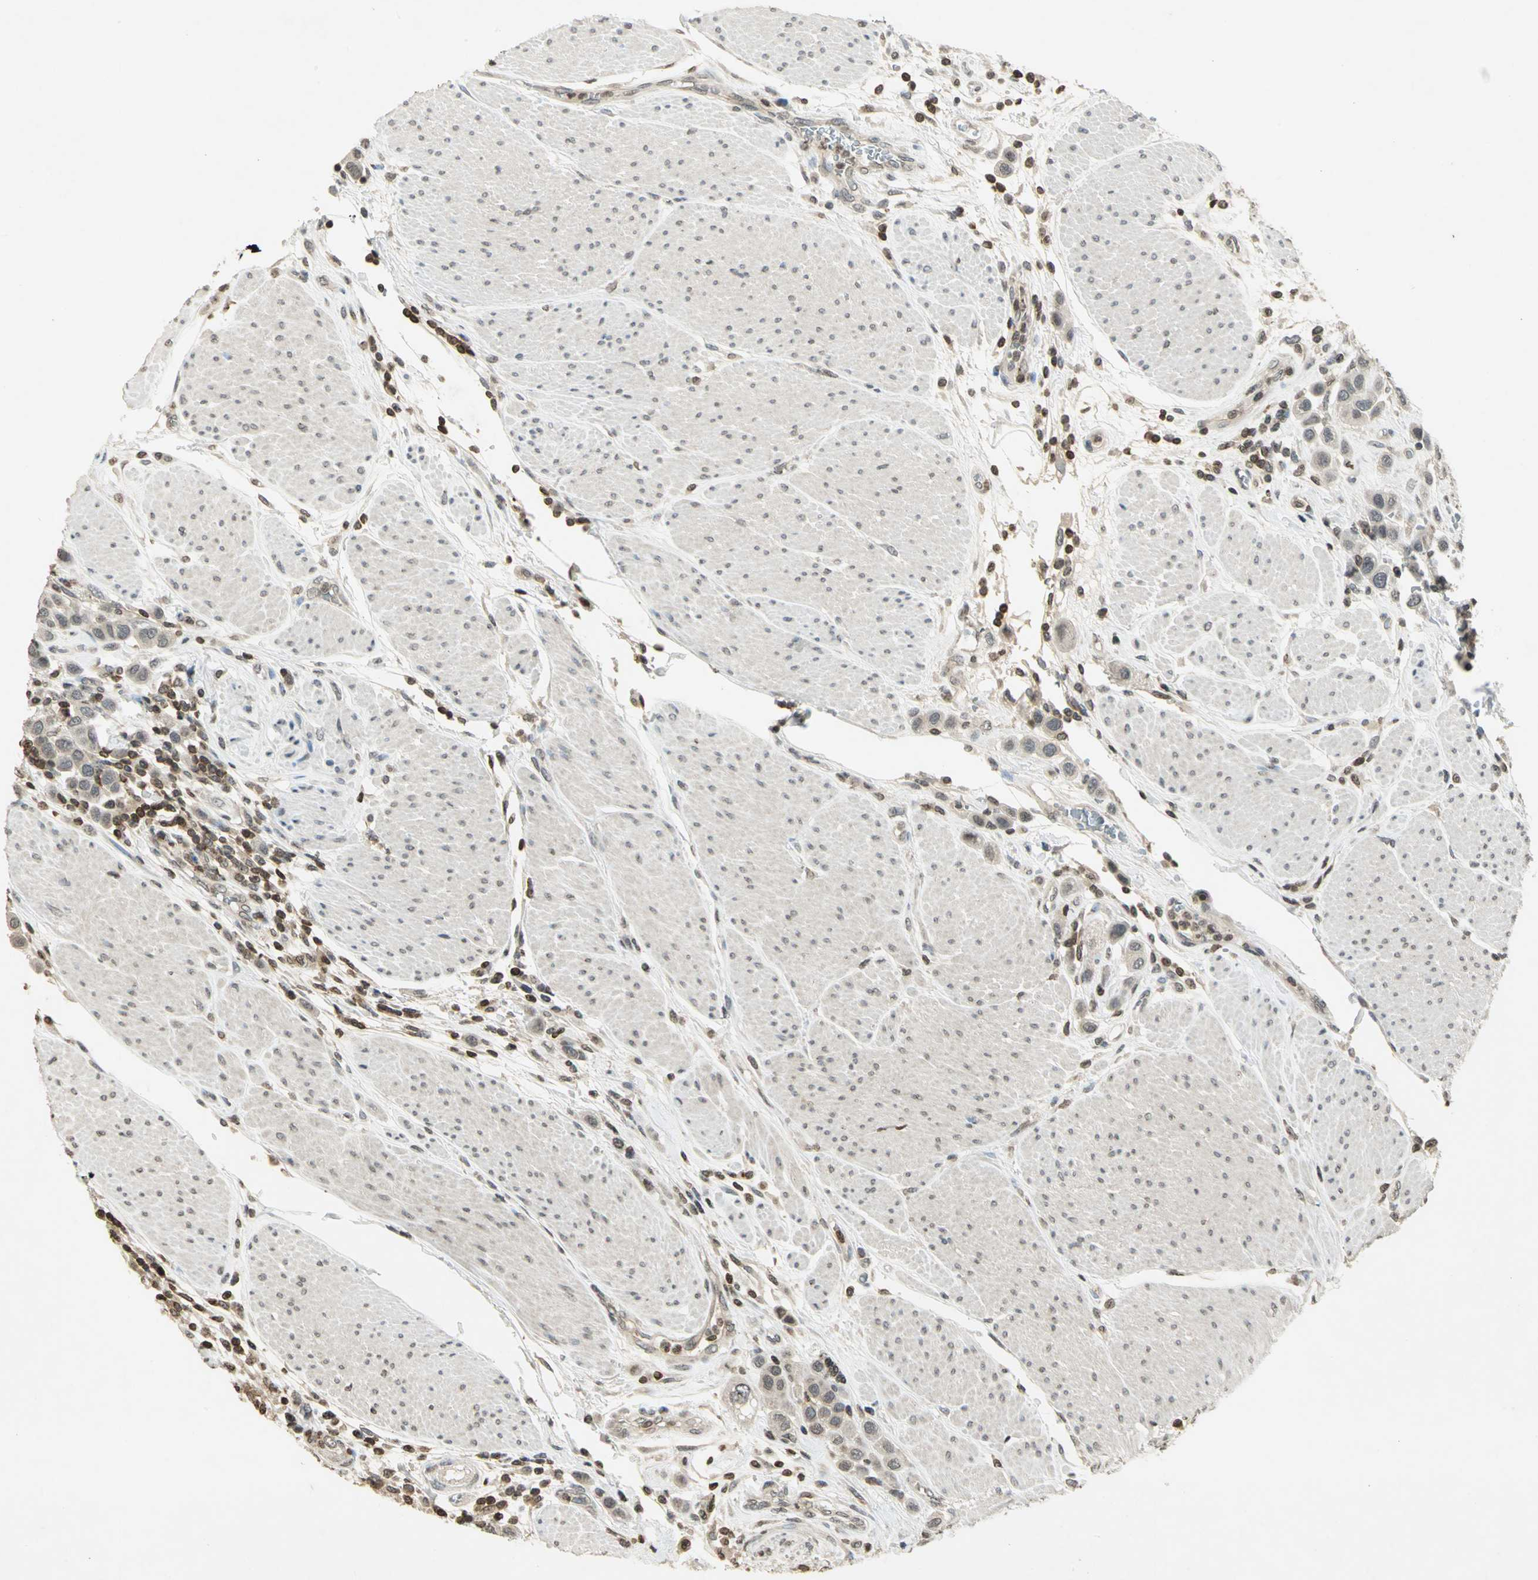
{"staining": {"intensity": "negative", "quantity": "none", "location": "none"}, "tissue": "urothelial cancer", "cell_type": "Tumor cells", "image_type": "cancer", "snomed": [{"axis": "morphology", "description": "Urothelial carcinoma, High grade"}, {"axis": "topography", "description": "Urinary bladder"}], "caption": "Photomicrograph shows no protein staining in tumor cells of high-grade urothelial carcinoma tissue. Brightfield microscopy of immunohistochemistry stained with DAB (3,3'-diaminobenzidine) (brown) and hematoxylin (blue), captured at high magnification.", "gene": "IL16", "patient": {"sex": "male", "age": 50}}